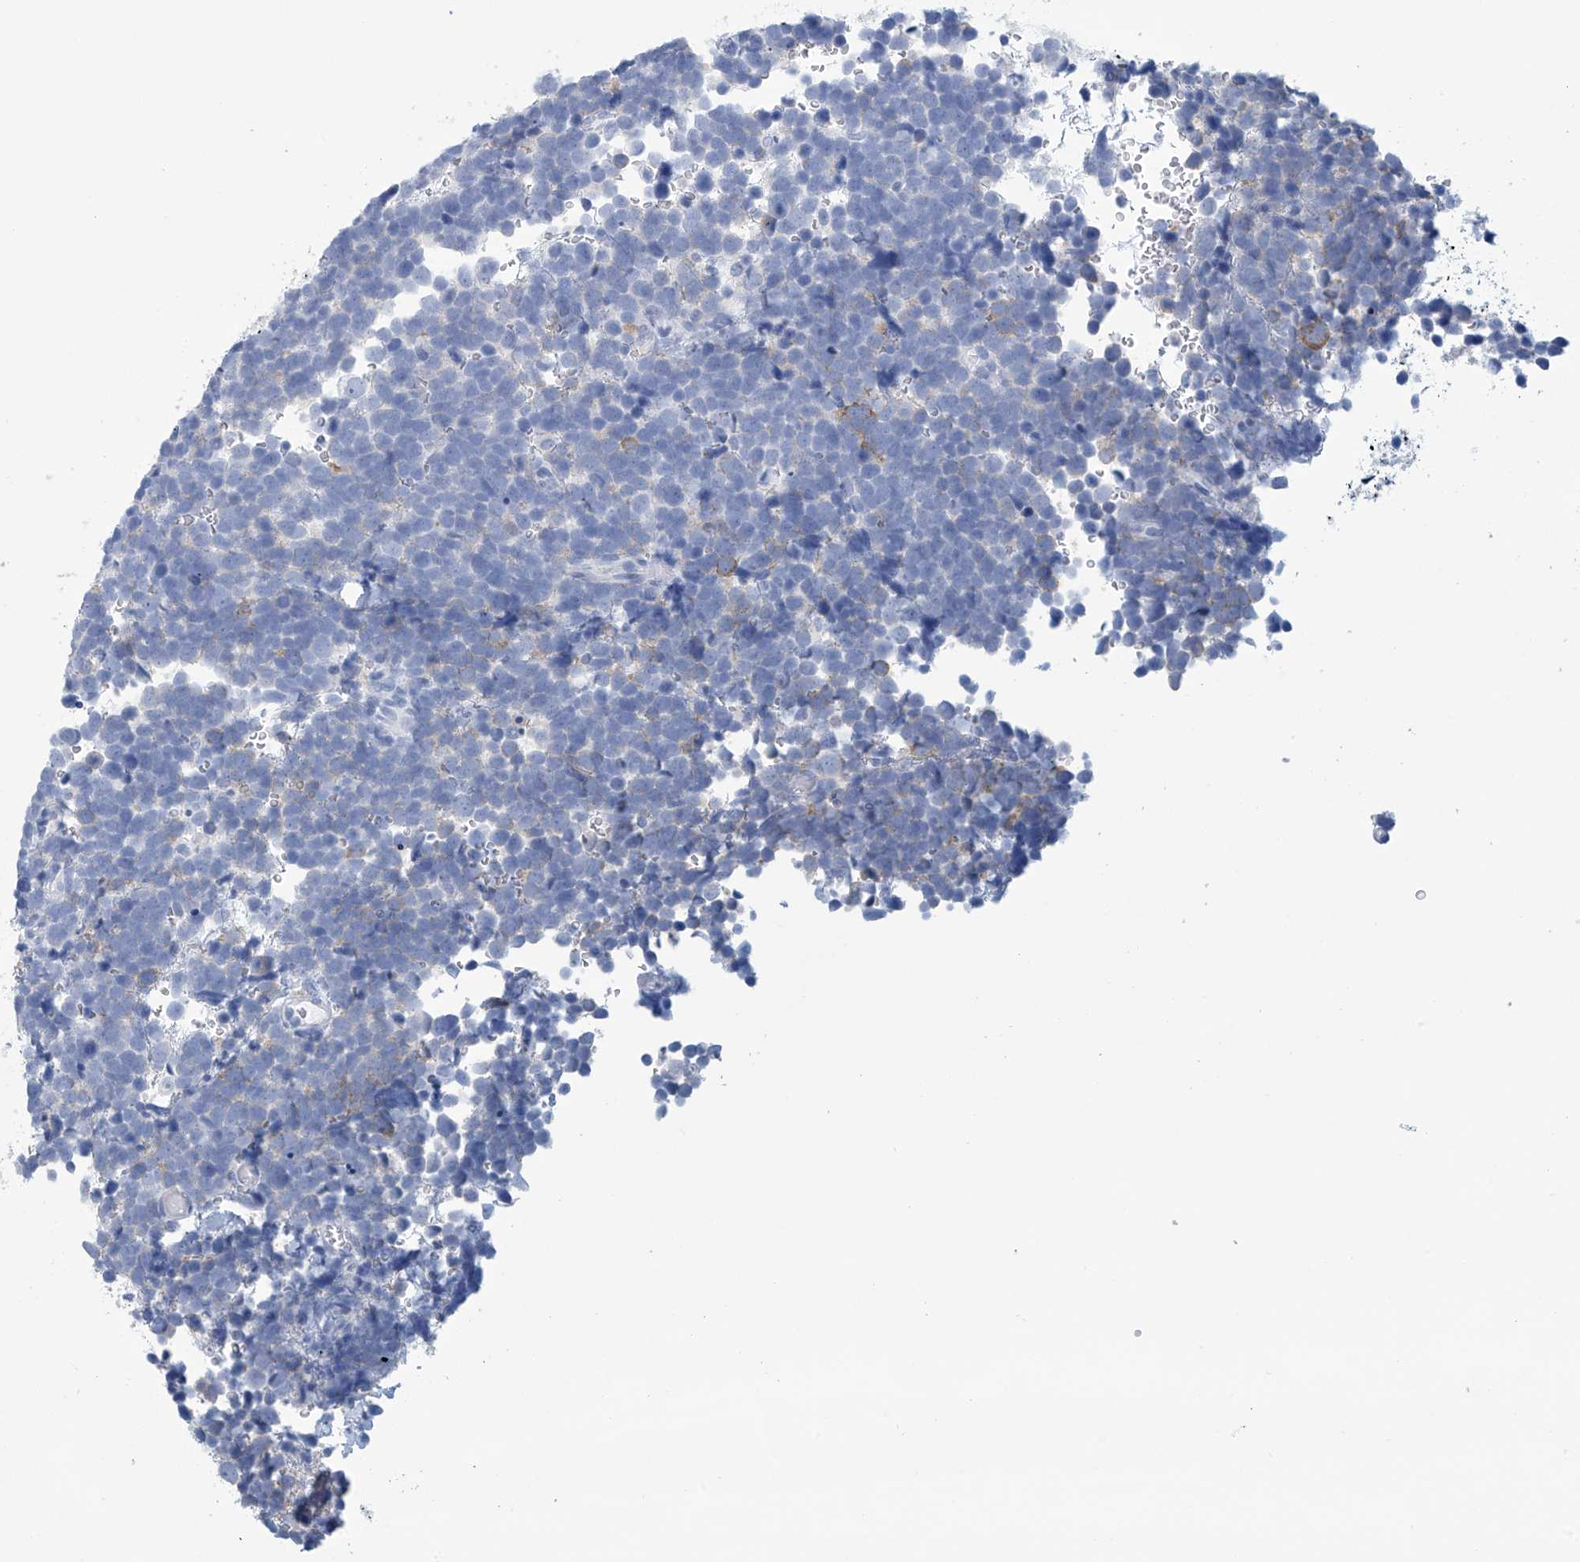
{"staining": {"intensity": "negative", "quantity": "none", "location": "none"}, "tissue": "urothelial cancer", "cell_type": "Tumor cells", "image_type": "cancer", "snomed": [{"axis": "morphology", "description": "Urothelial carcinoma, High grade"}, {"axis": "topography", "description": "Urinary bladder"}], "caption": "IHC micrograph of human urothelial carcinoma (high-grade) stained for a protein (brown), which displays no positivity in tumor cells.", "gene": "DSP", "patient": {"sex": "female", "age": 82}}